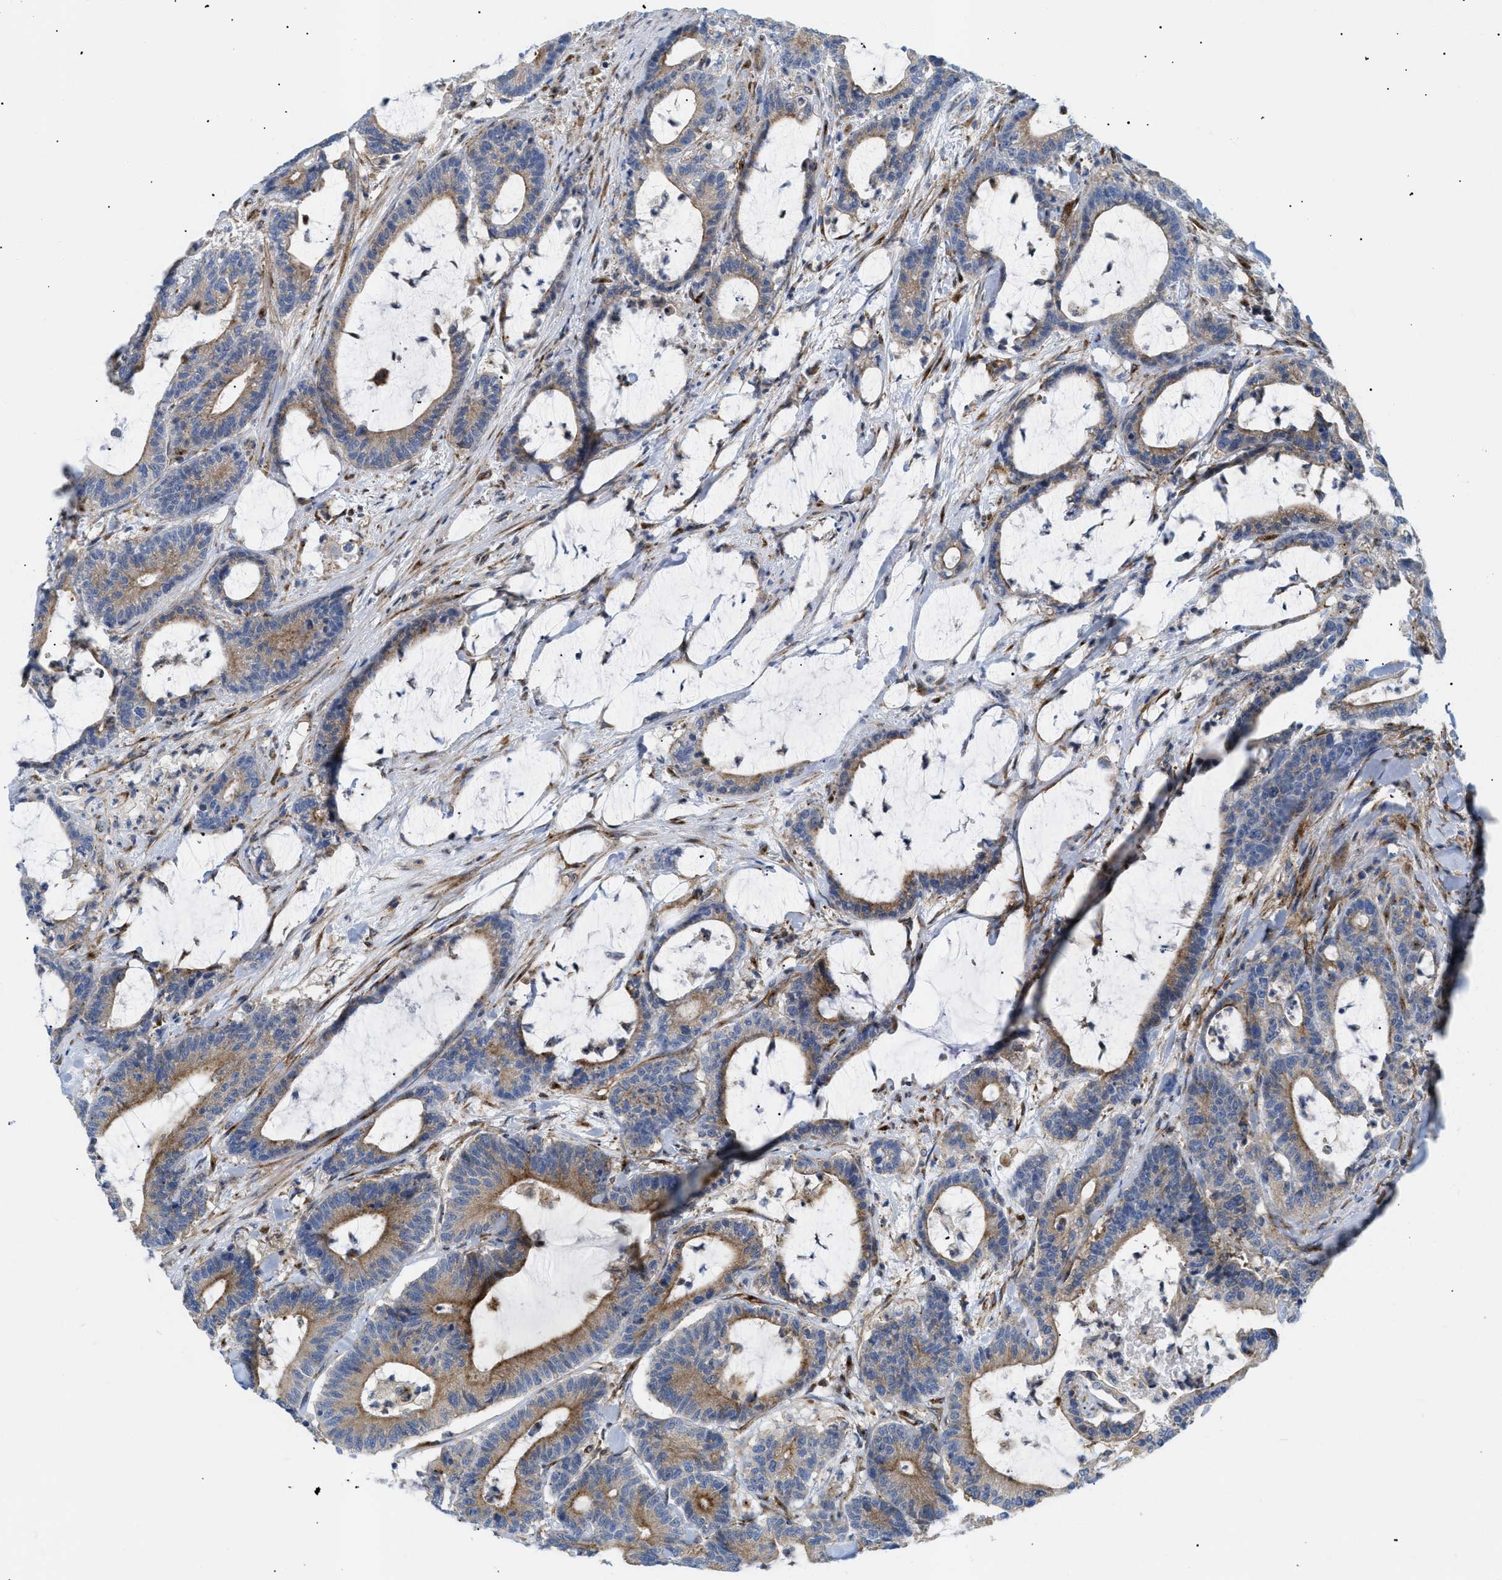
{"staining": {"intensity": "moderate", "quantity": ">75%", "location": "cytoplasmic/membranous"}, "tissue": "colorectal cancer", "cell_type": "Tumor cells", "image_type": "cancer", "snomed": [{"axis": "morphology", "description": "Adenocarcinoma, NOS"}, {"axis": "topography", "description": "Colon"}], "caption": "Human colorectal cancer stained for a protein (brown) shows moderate cytoplasmic/membranous positive staining in approximately >75% of tumor cells.", "gene": "DCTN4", "patient": {"sex": "female", "age": 84}}